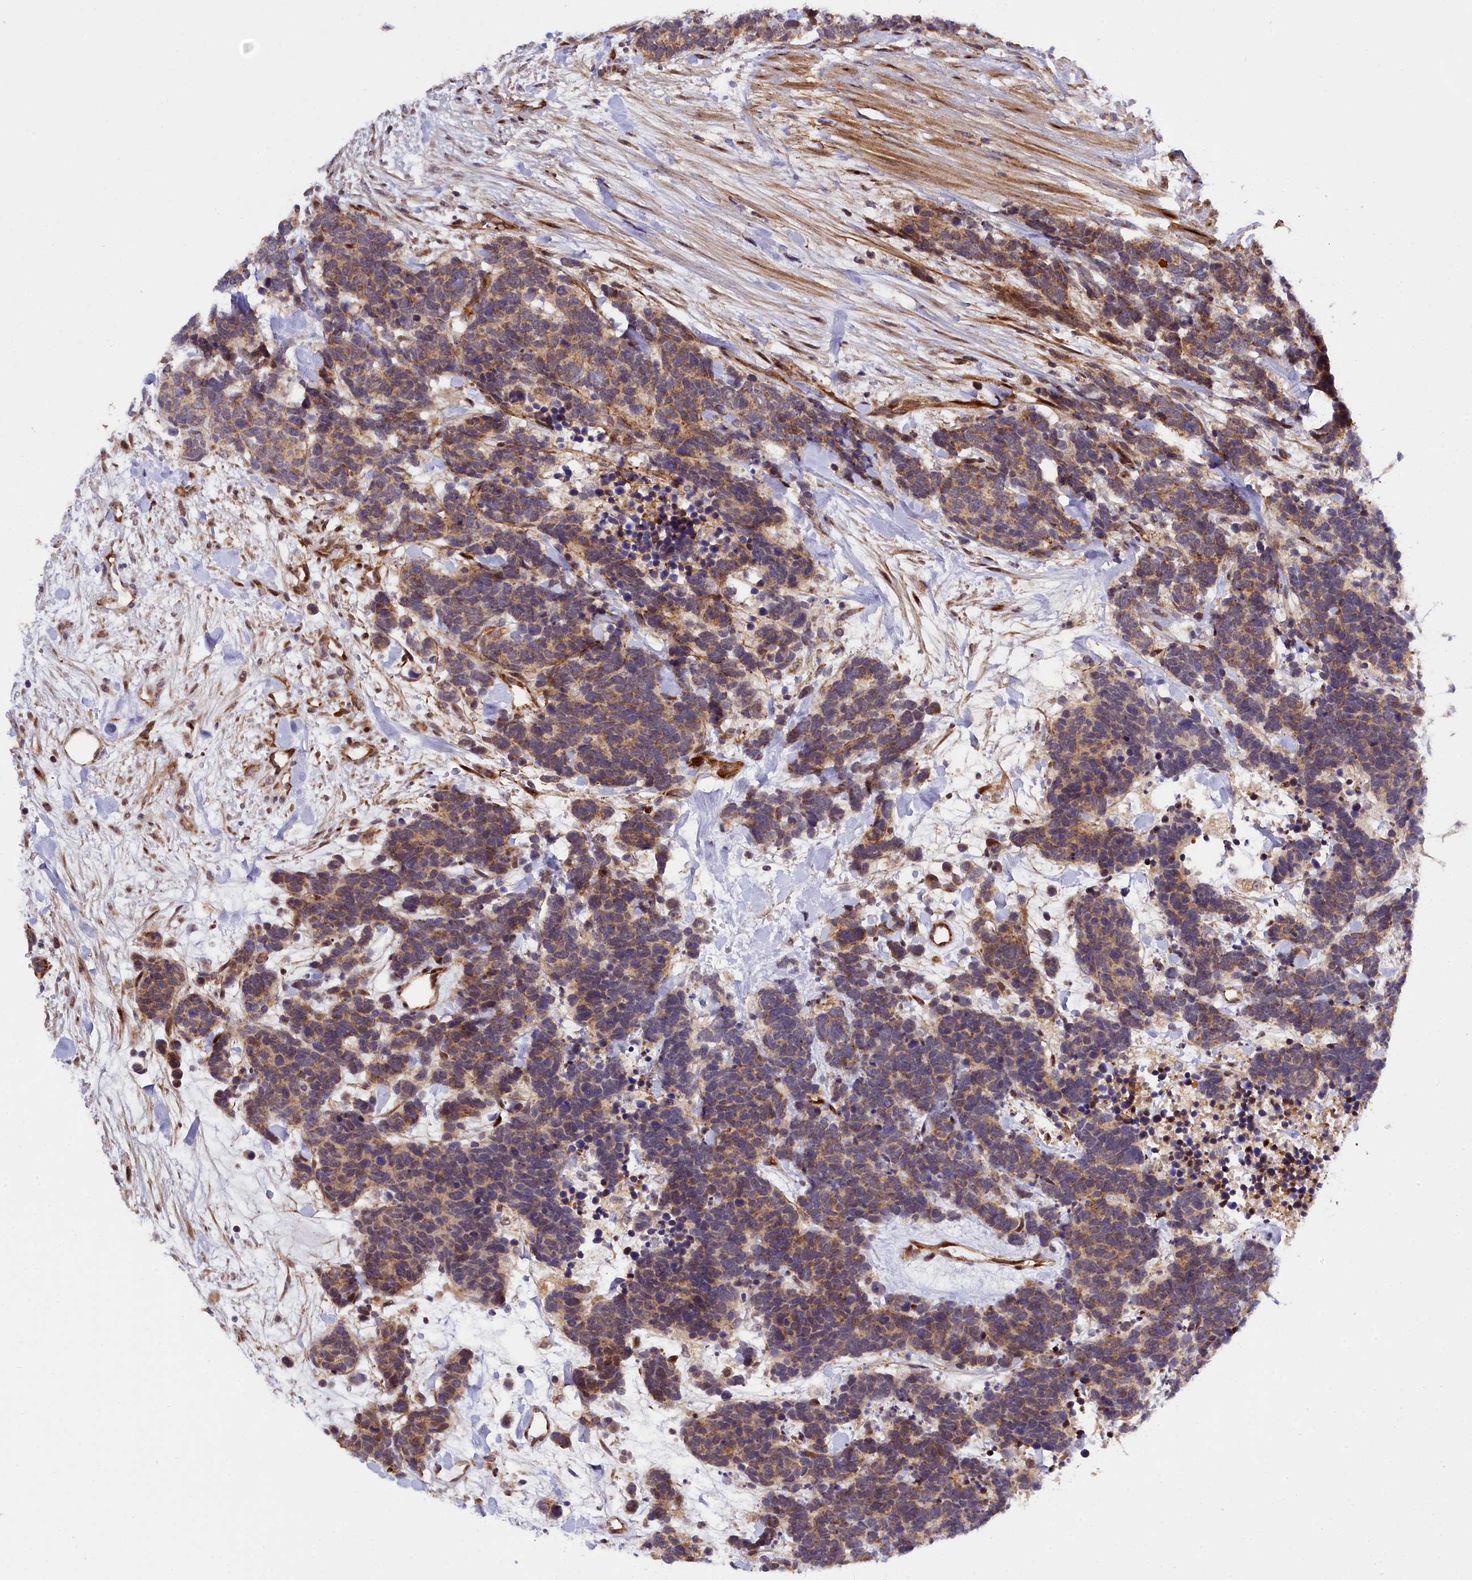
{"staining": {"intensity": "moderate", "quantity": ">75%", "location": "cytoplasmic/membranous"}, "tissue": "carcinoid", "cell_type": "Tumor cells", "image_type": "cancer", "snomed": [{"axis": "morphology", "description": "Carcinoma, NOS"}, {"axis": "morphology", "description": "Carcinoid, malignant, NOS"}, {"axis": "topography", "description": "Prostate"}], "caption": "A medium amount of moderate cytoplasmic/membranous positivity is appreciated in about >75% of tumor cells in carcinoid tissue. Immunohistochemistry (ihc) stains the protein in brown and the nuclei are stained blue.", "gene": "MRPS11", "patient": {"sex": "male", "age": 57}}